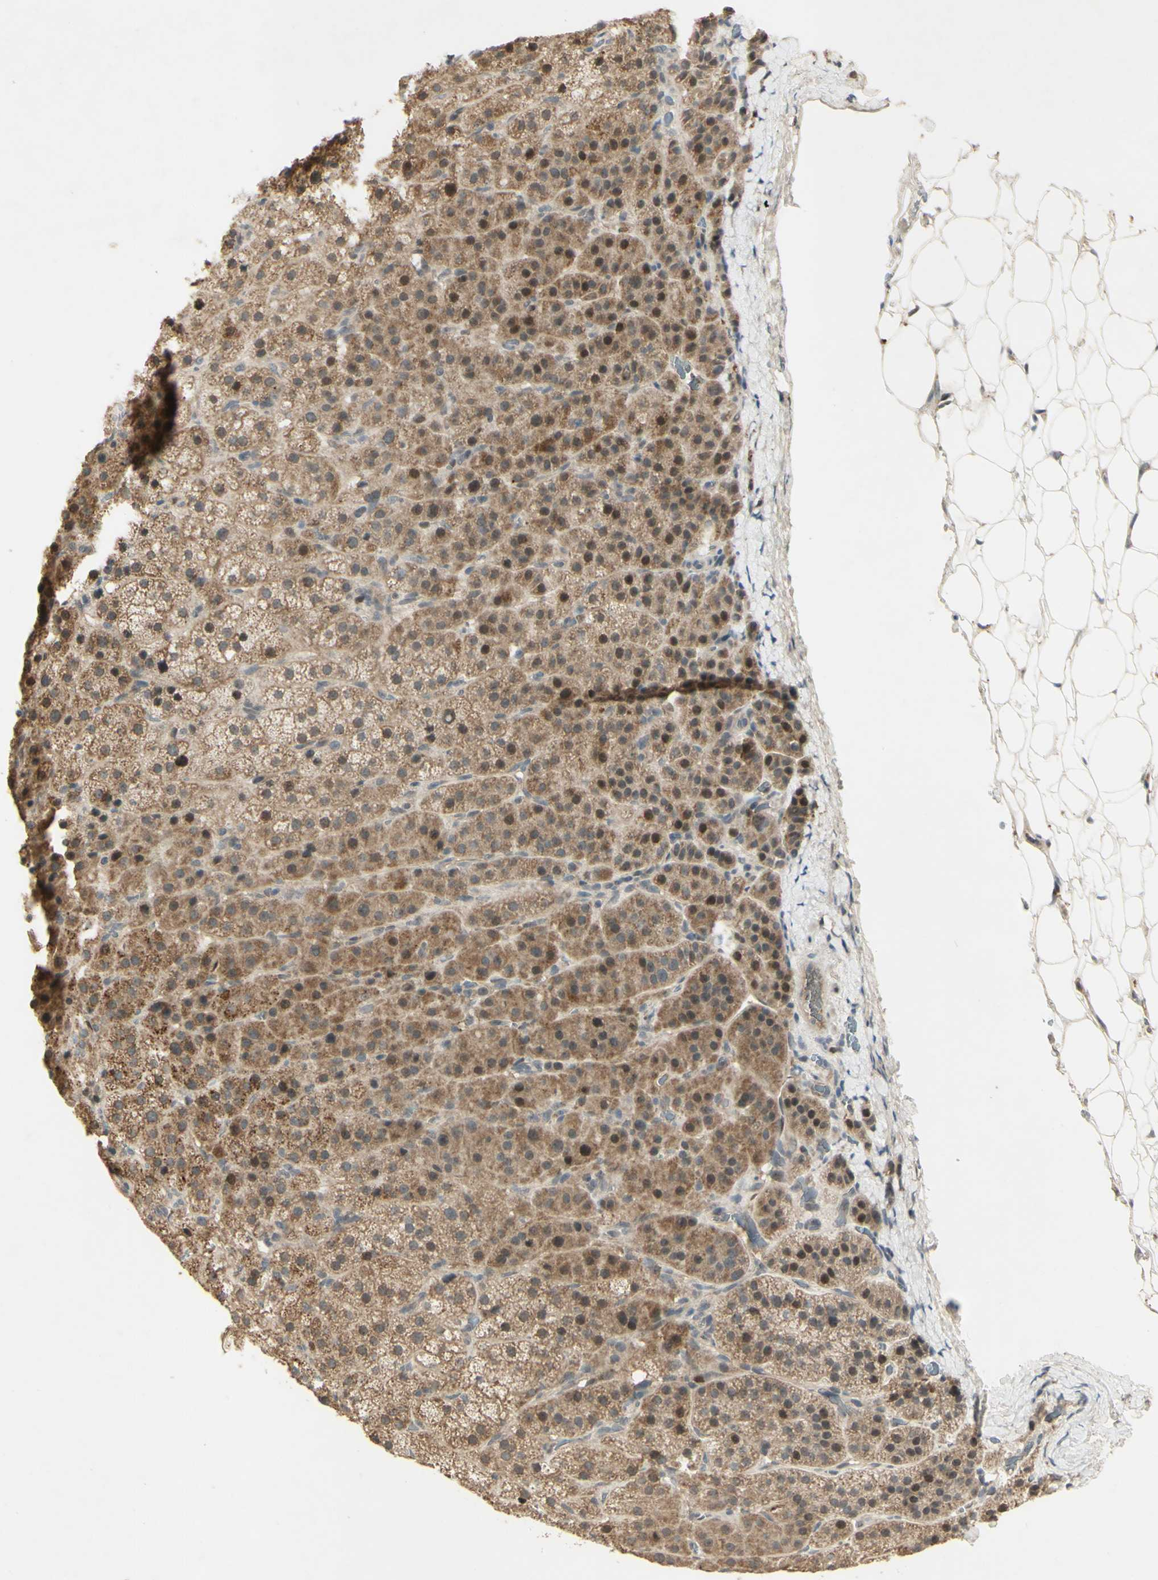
{"staining": {"intensity": "moderate", "quantity": "25%-75%", "location": "cytoplasmic/membranous"}, "tissue": "adrenal gland", "cell_type": "Glandular cells", "image_type": "normal", "snomed": [{"axis": "morphology", "description": "Normal tissue, NOS"}, {"axis": "topography", "description": "Adrenal gland"}], "caption": "An image showing moderate cytoplasmic/membranous positivity in approximately 25%-75% of glandular cells in normal adrenal gland, as visualized by brown immunohistochemical staining.", "gene": "RAD18", "patient": {"sex": "female", "age": 57}}